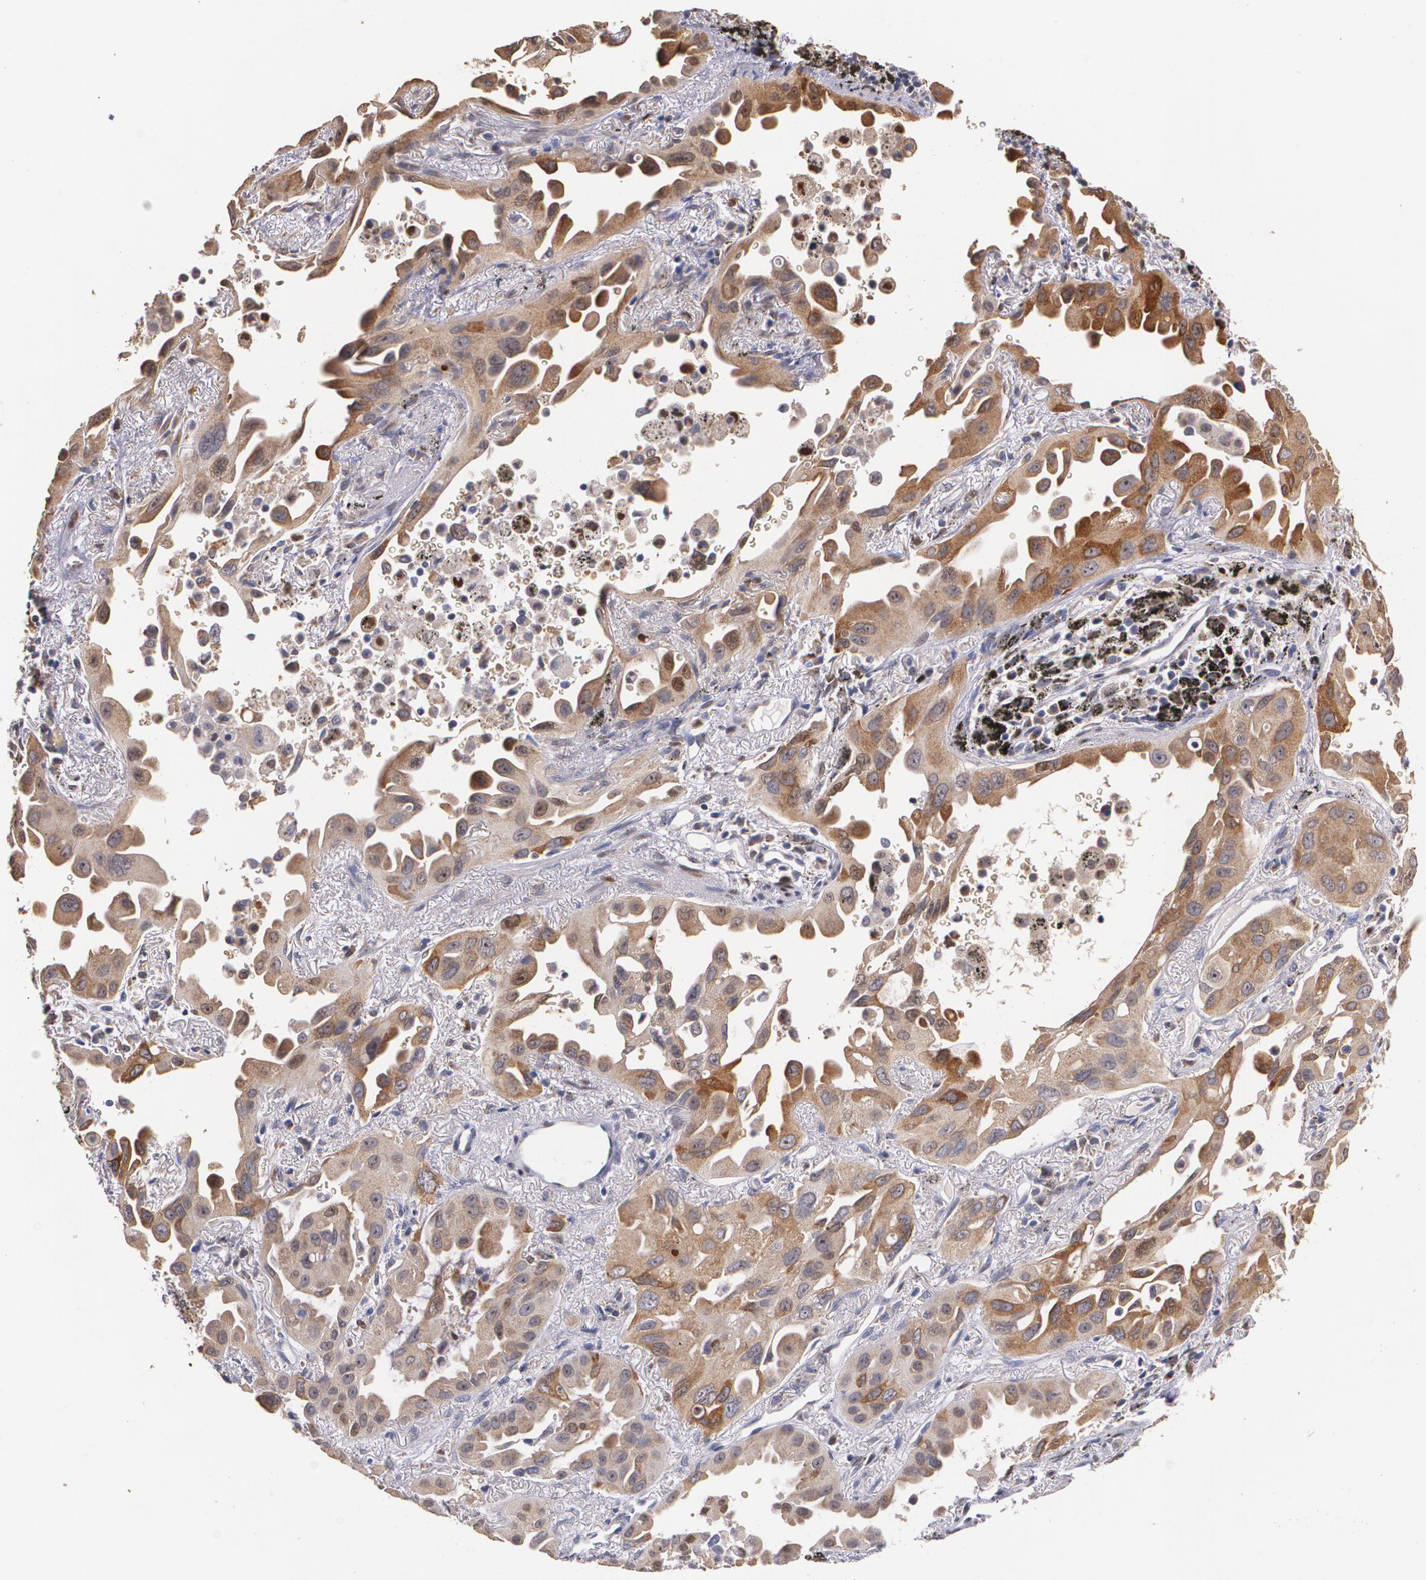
{"staining": {"intensity": "moderate", "quantity": ">75%", "location": "cytoplasmic/membranous"}, "tissue": "lung cancer", "cell_type": "Tumor cells", "image_type": "cancer", "snomed": [{"axis": "morphology", "description": "Adenocarcinoma, NOS"}, {"axis": "topography", "description": "Lung"}], "caption": "Adenocarcinoma (lung) was stained to show a protein in brown. There is medium levels of moderate cytoplasmic/membranous positivity in approximately >75% of tumor cells.", "gene": "ATF3", "patient": {"sex": "male", "age": 68}}